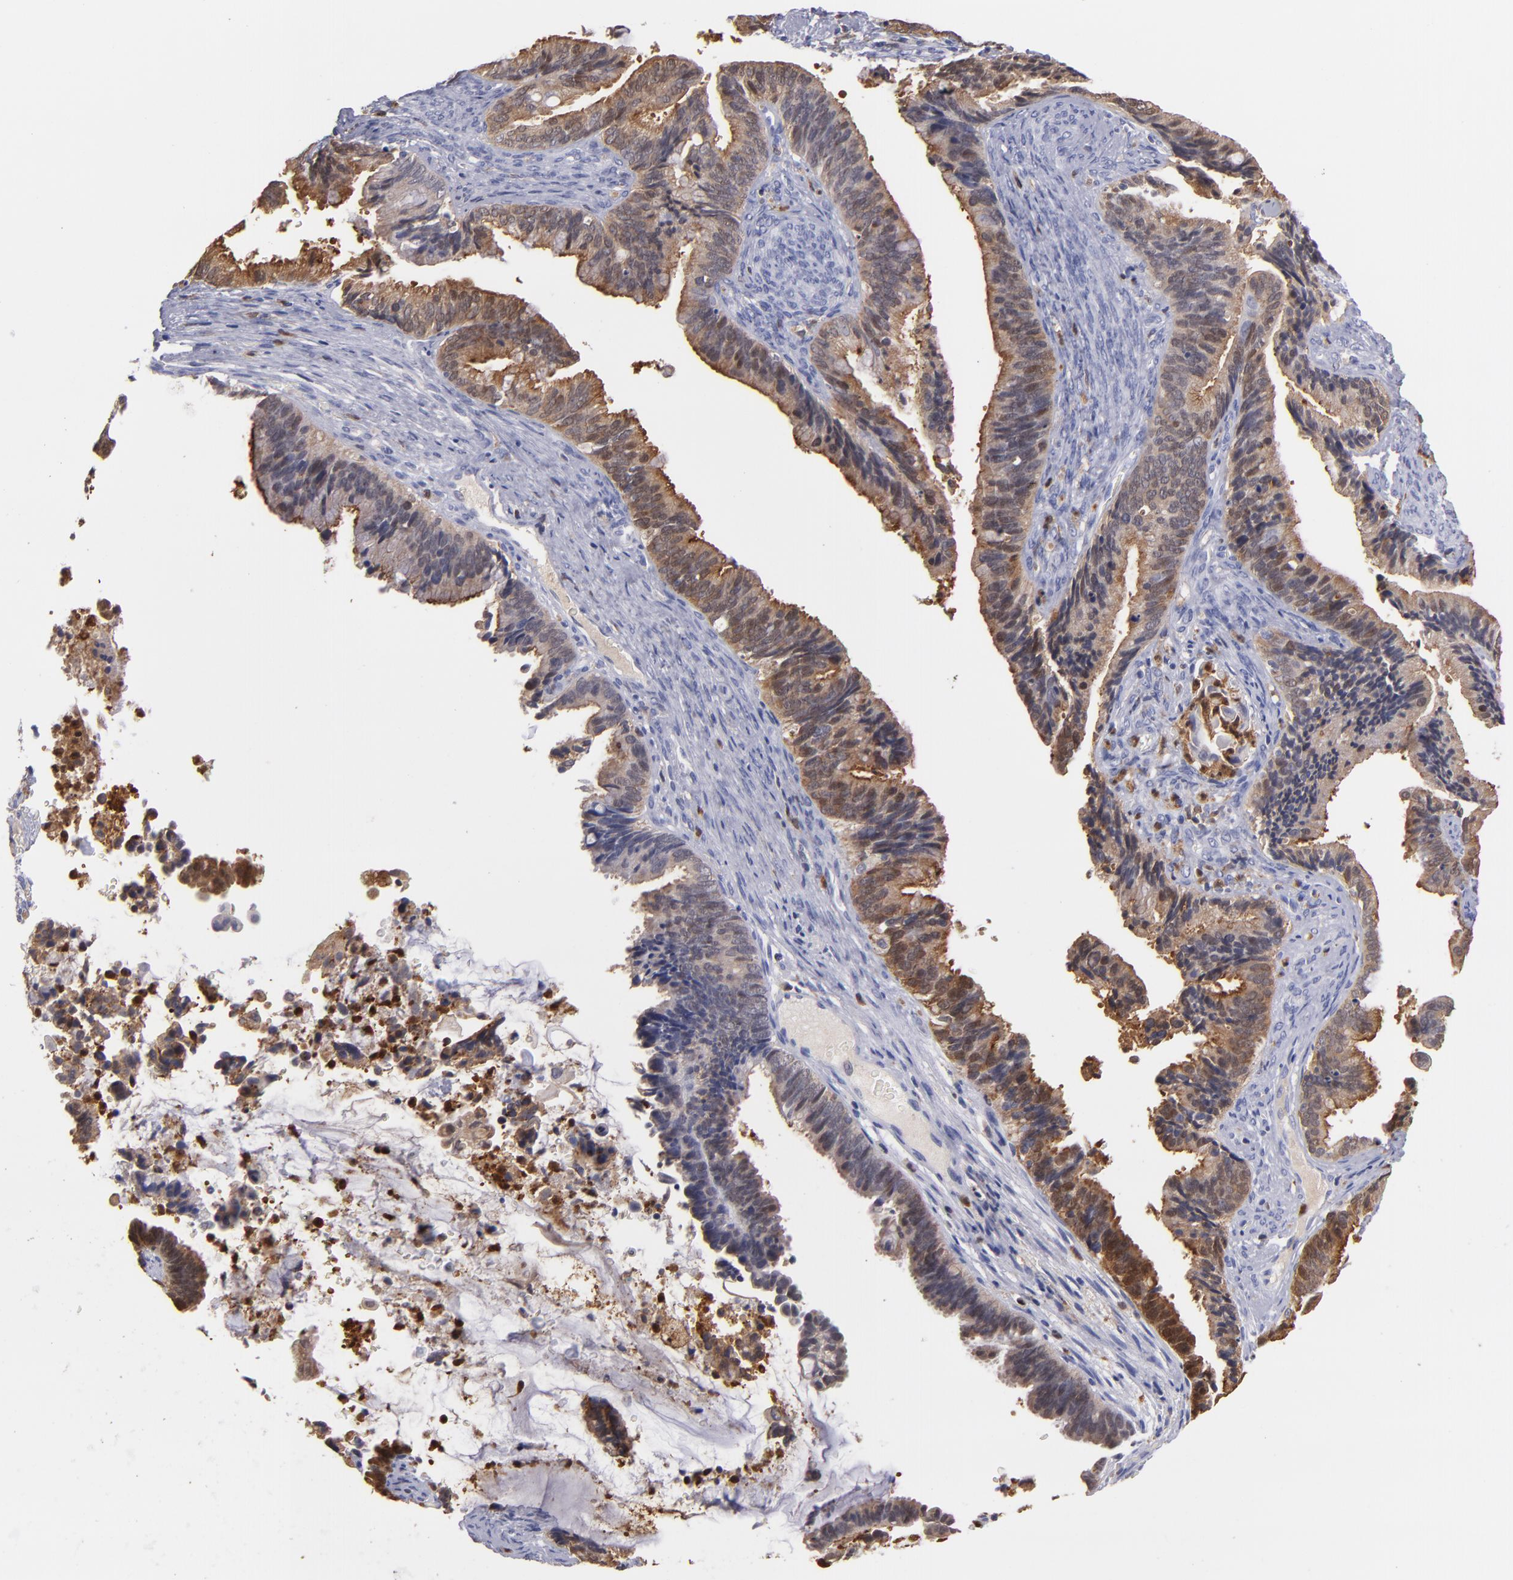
{"staining": {"intensity": "moderate", "quantity": "25%-75%", "location": "cytoplasmic/membranous"}, "tissue": "cervical cancer", "cell_type": "Tumor cells", "image_type": "cancer", "snomed": [{"axis": "morphology", "description": "Adenocarcinoma, NOS"}, {"axis": "topography", "description": "Cervix"}], "caption": "The photomicrograph exhibits a brown stain indicating the presence of a protein in the cytoplasmic/membranous of tumor cells in cervical cancer.", "gene": "PRKCD", "patient": {"sex": "female", "age": 47}}